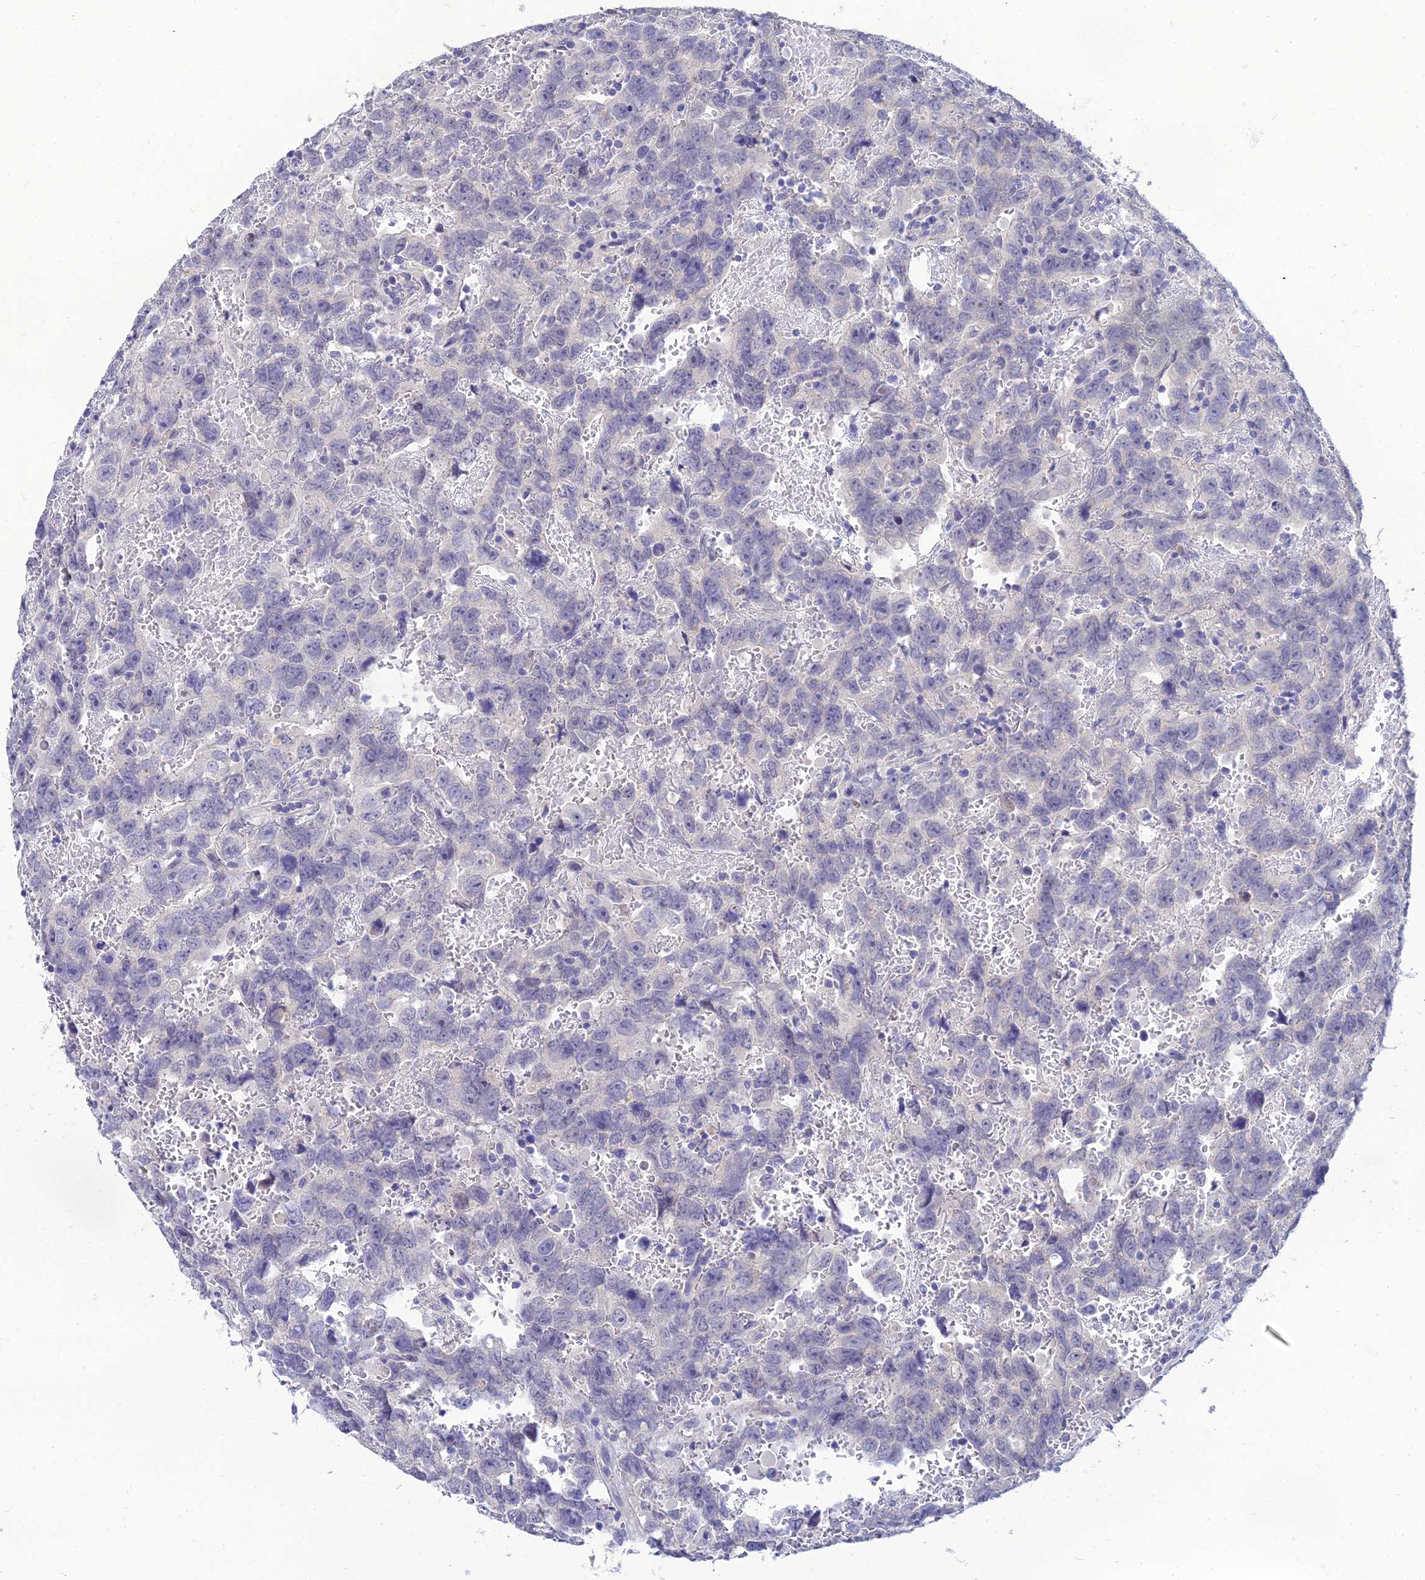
{"staining": {"intensity": "negative", "quantity": "none", "location": "none"}, "tissue": "testis cancer", "cell_type": "Tumor cells", "image_type": "cancer", "snomed": [{"axis": "morphology", "description": "Carcinoma, Embryonal, NOS"}, {"axis": "topography", "description": "Testis"}], "caption": "High power microscopy image of an immunohistochemistry (IHC) image of testis embryonal carcinoma, revealing no significant positivity in tumor cells.", "gene": "NPY", "patient": {"sex": "male", "age": 45}}